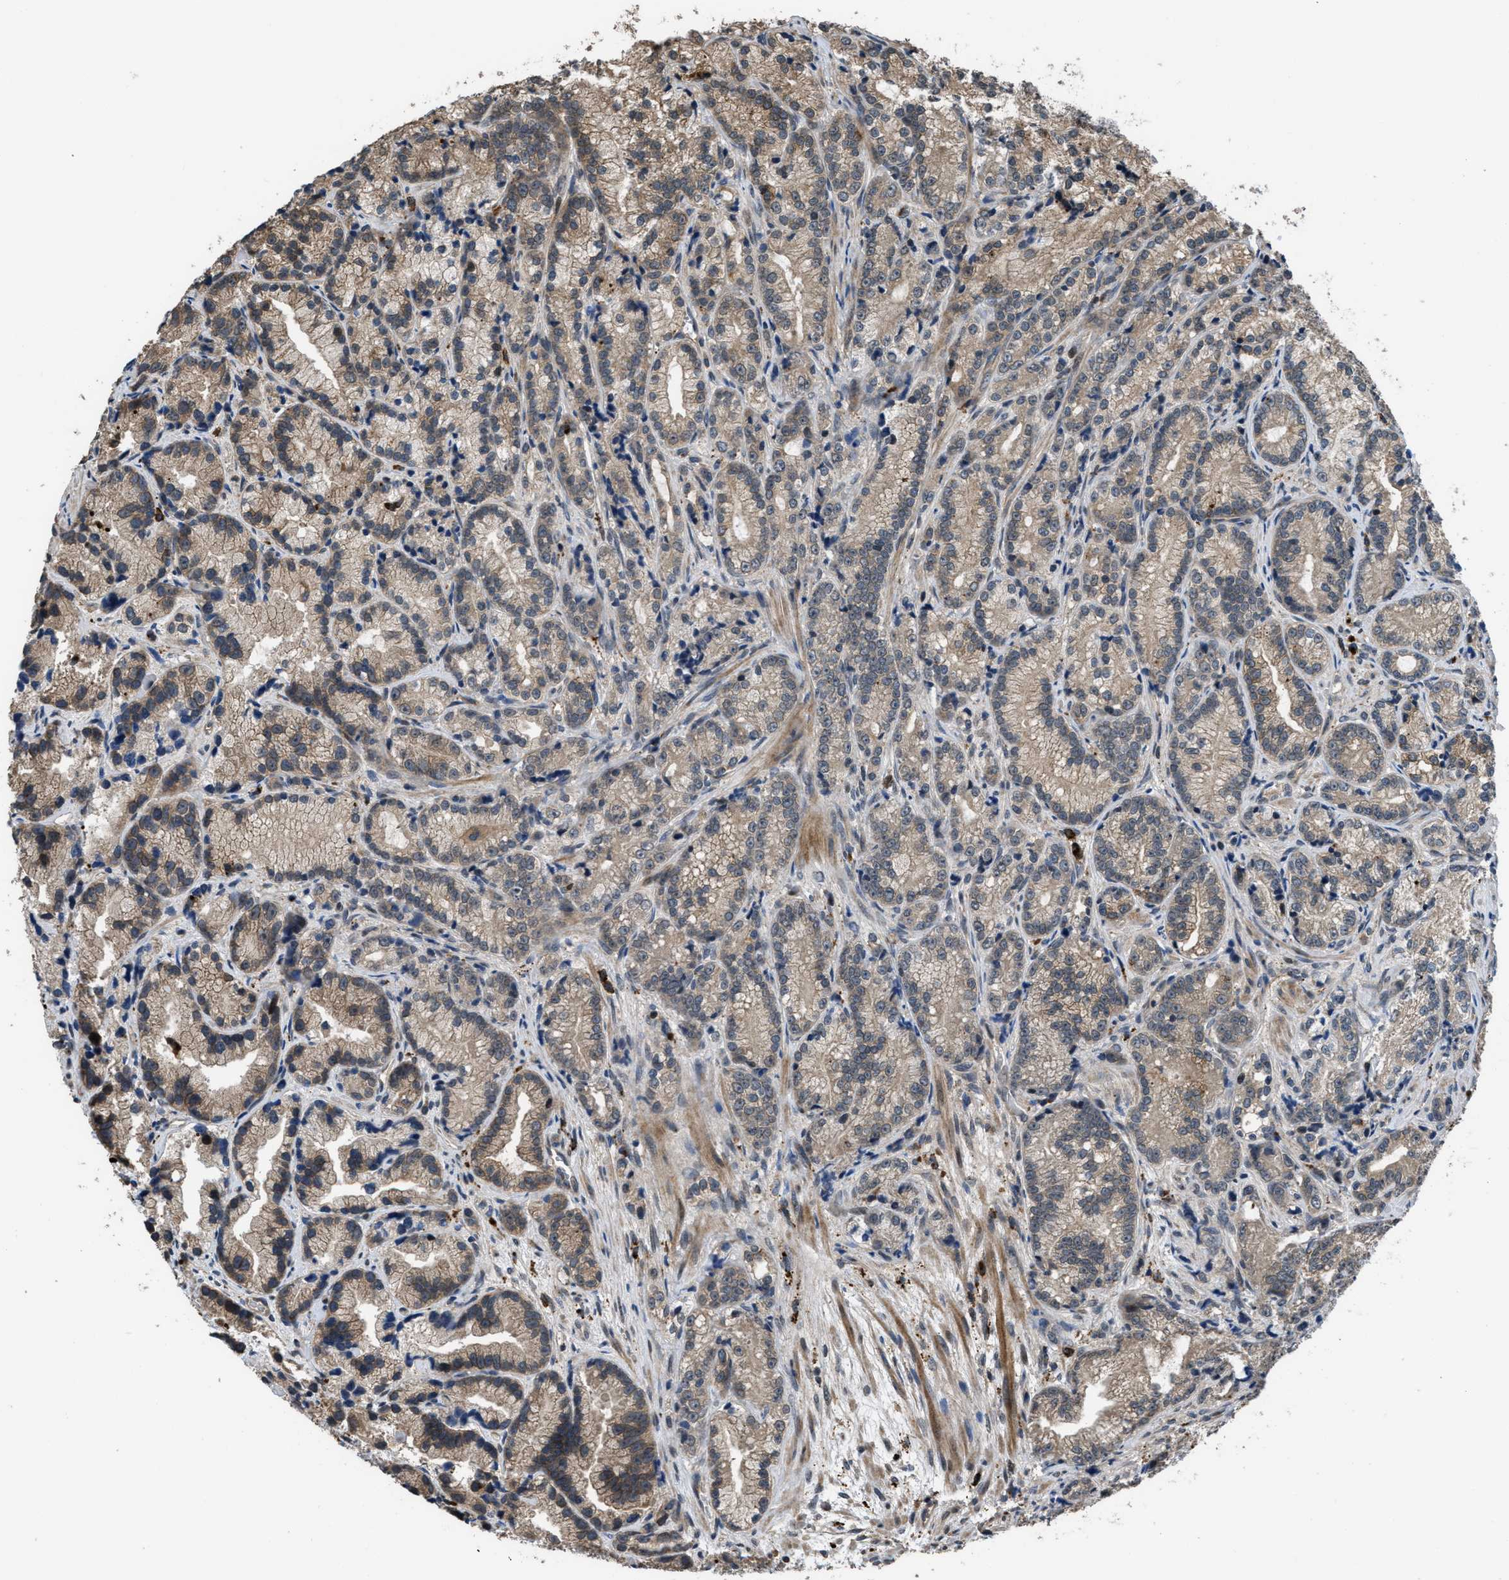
{"staining": {"intensity": "moderate", "quantity": ">75%", "location": "cytoplasmic/membranous"}, "tissue": "prostate cancer", "cell_type": "Tumor cells", "image_type": "cancer", "snomed": [{"axis": "morphology", "description": "Adenocarcinoma, Low grade"}, {"axis": "topography", "description": "Prostate"}], "caption": "Immunohistochemistry (IHC) (DAB) staining of human prostate cancer demonstrates moderate cytoplasmic/membranous protein staining in approximately >75% of tumor cells. (brown staining indicates protein expression, while blue staining denotes nuclei).", "gene": "CTBS", "patient": {"sex": "male", "age": 89}}